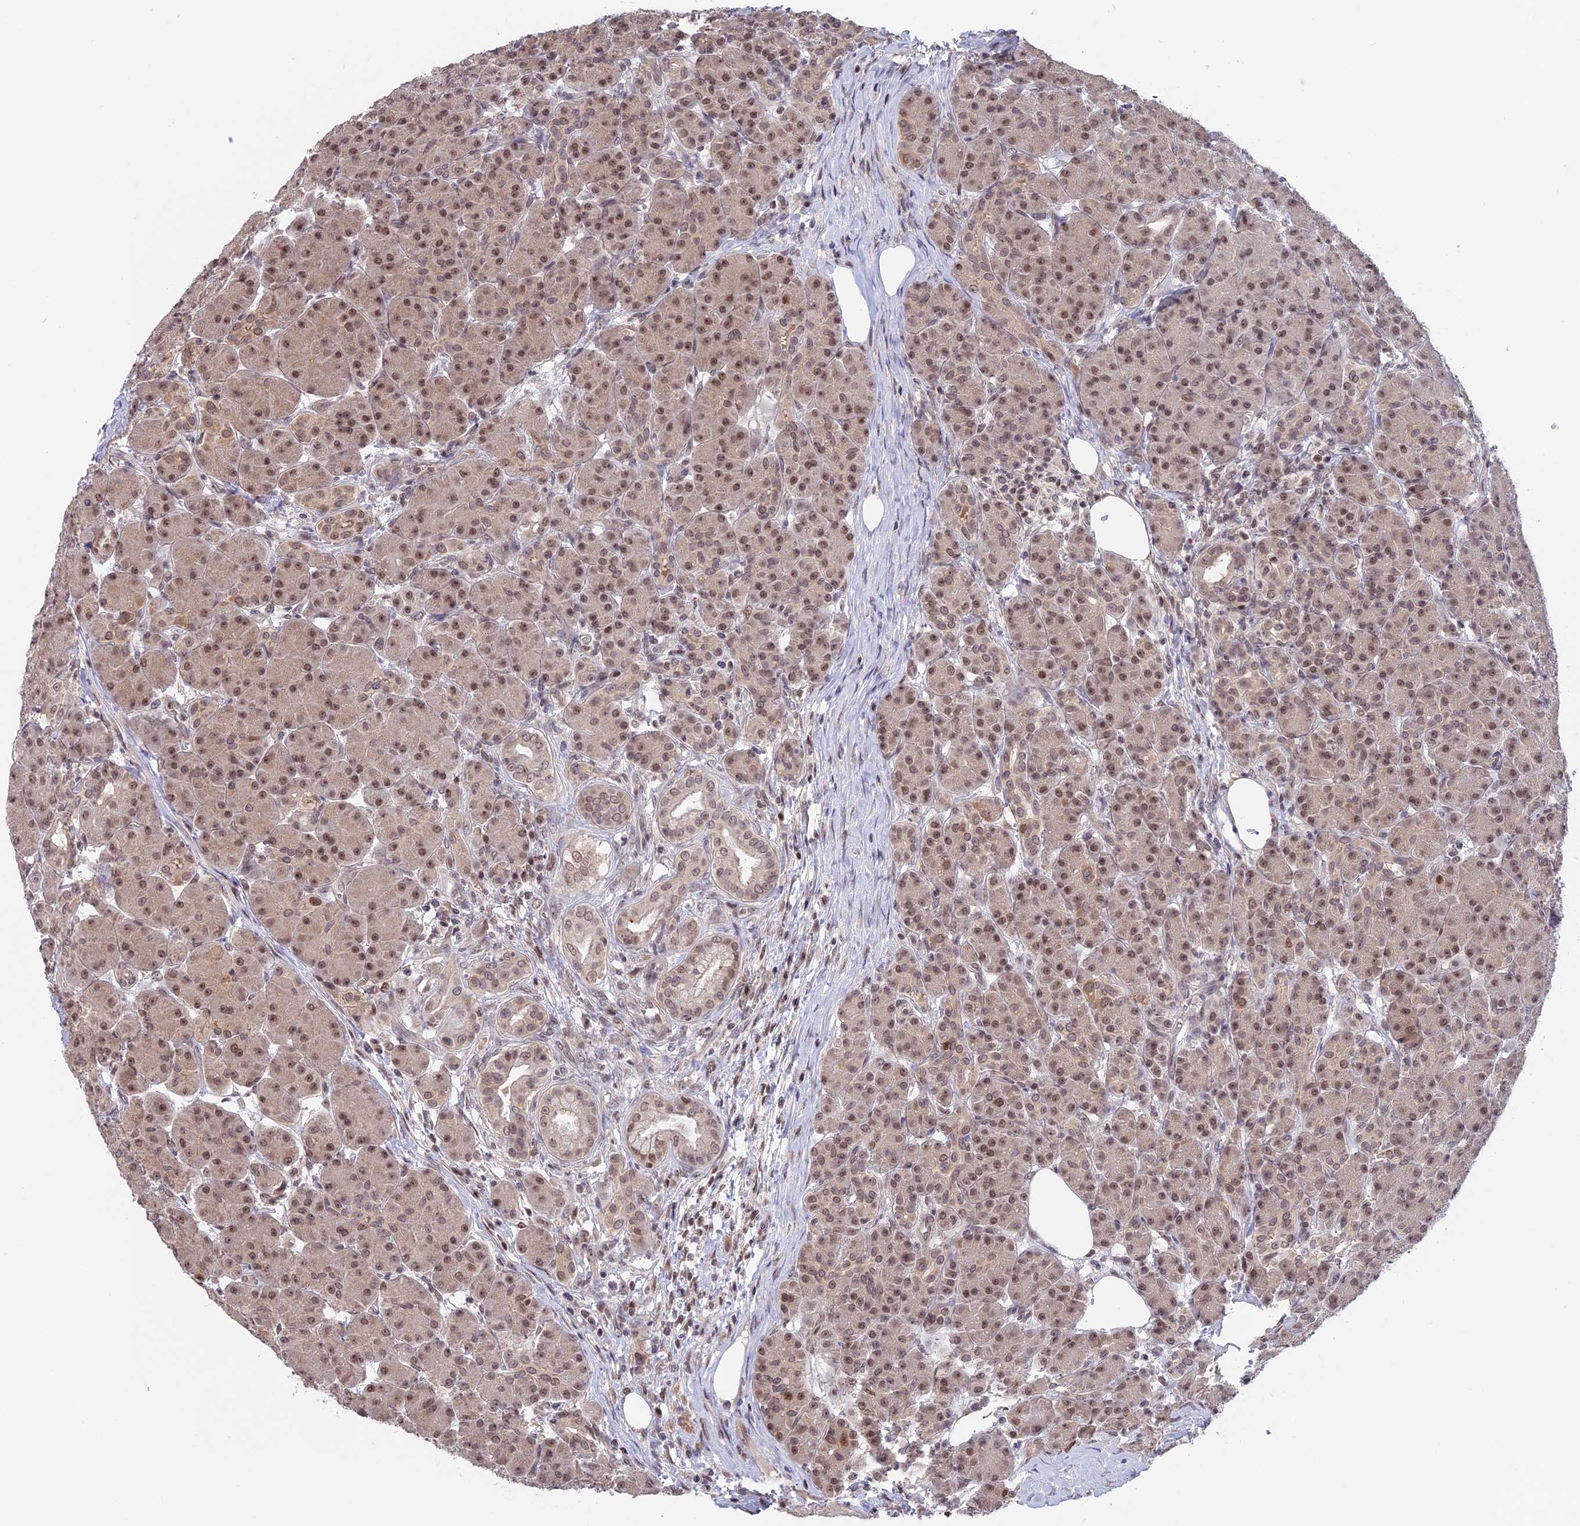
{"staining": {"intensity": "moderate", "quantity": ">75%", "location": "nuclear"}, "tissue": "pancreas", "cell_type": "Exocrine glandular cells", "image_type": "normal", "snomed": [{"axis": "morphology", "description": "Normal tissue, NOS"}, {"axis": "topography", "description": "Pancreas"}], "caption": "Moderate nuclear staining for a protein is seen in approximately >75% of exocrine glandular cells of benign pancreas using immunohistochemistry (IHC).", "gene": "RFC5", "patient": {"sex": "male", "age": 63}}